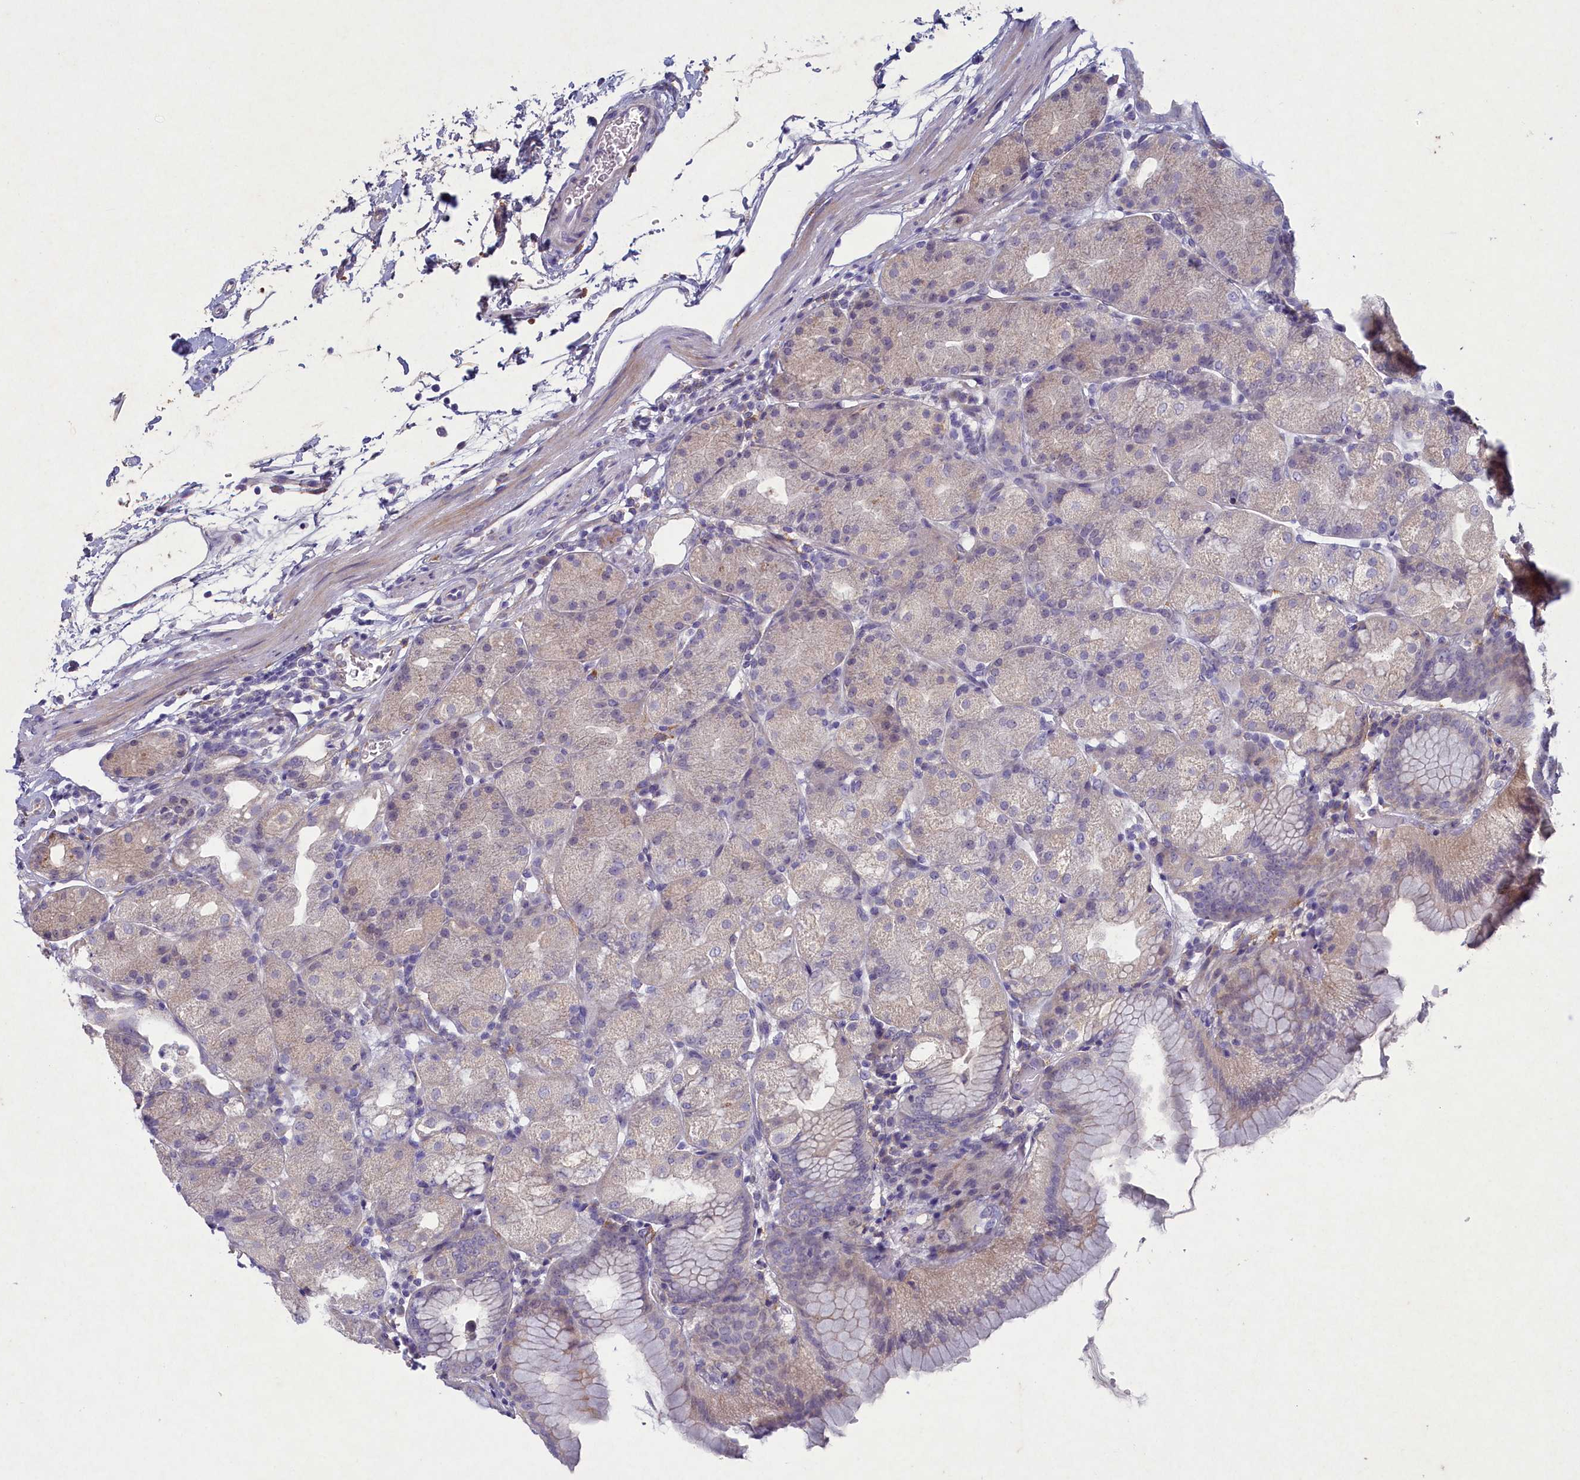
{"staining": {"intensity": "weak", "quantity": "25%-75%", "location": "cytoplasmic/membranous"}, "tissue": "stomach", "cell_type": "Glandular cells", "image_type": "normal", "snomed": [{"axis": "morphology", "description": "Normal tissue, NOS"}, {"axis": "topography", "description": "Stomach, upper"}, {"axis": "topography", "description": "Stomach, lower"}], "caption": "Unremarkable stomach reveals weak cytoplasmic/membranous positivity in about 25%-75% of glandular cells, visualized by immunohistochemistry.", "gene": "PLEKHG6", "patient": {"sex": "male", "age": 62}}